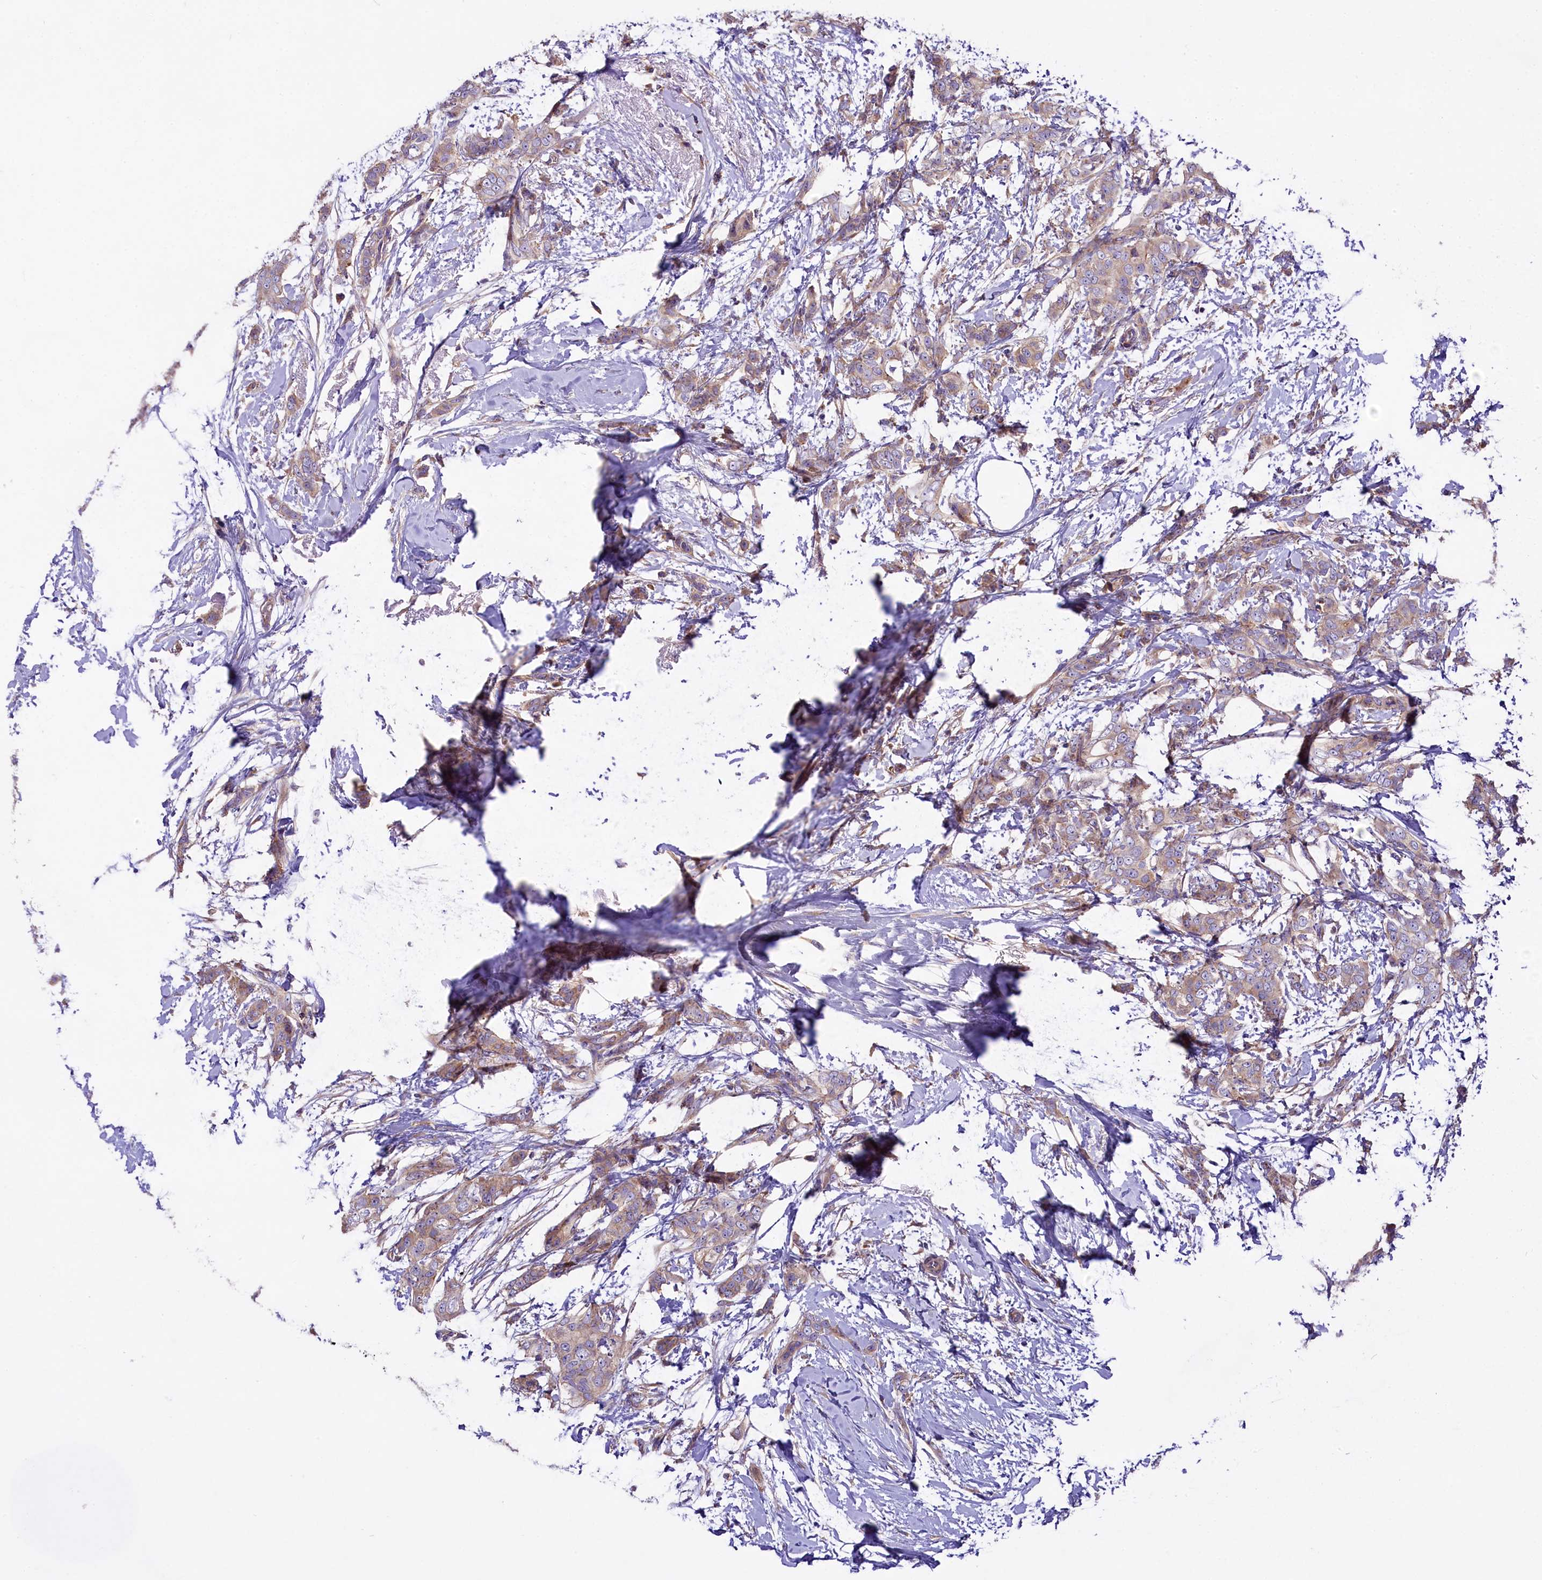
{"staining": {"intensity": "weak", "quantity": "25%-75%", "location": "cytoplasmic/membranous"}, "tissue": "breast cancer", "cell_type": "Tumor cells", "image_type": "cancer", "snomed": [{"axis": "morphology", "description": "Duct carcinoma"}, {"axis": "topography", "description": "Breast"}], "caption": "The image shows immunohistochemical staining of intraductal carcinoma (breast). There is weak cytoplasmic/membranous positivity is seen in about 25%-75% of tumor cells.", "gene": "PEMT", "patient": {"sex": "female", "age": 72}}